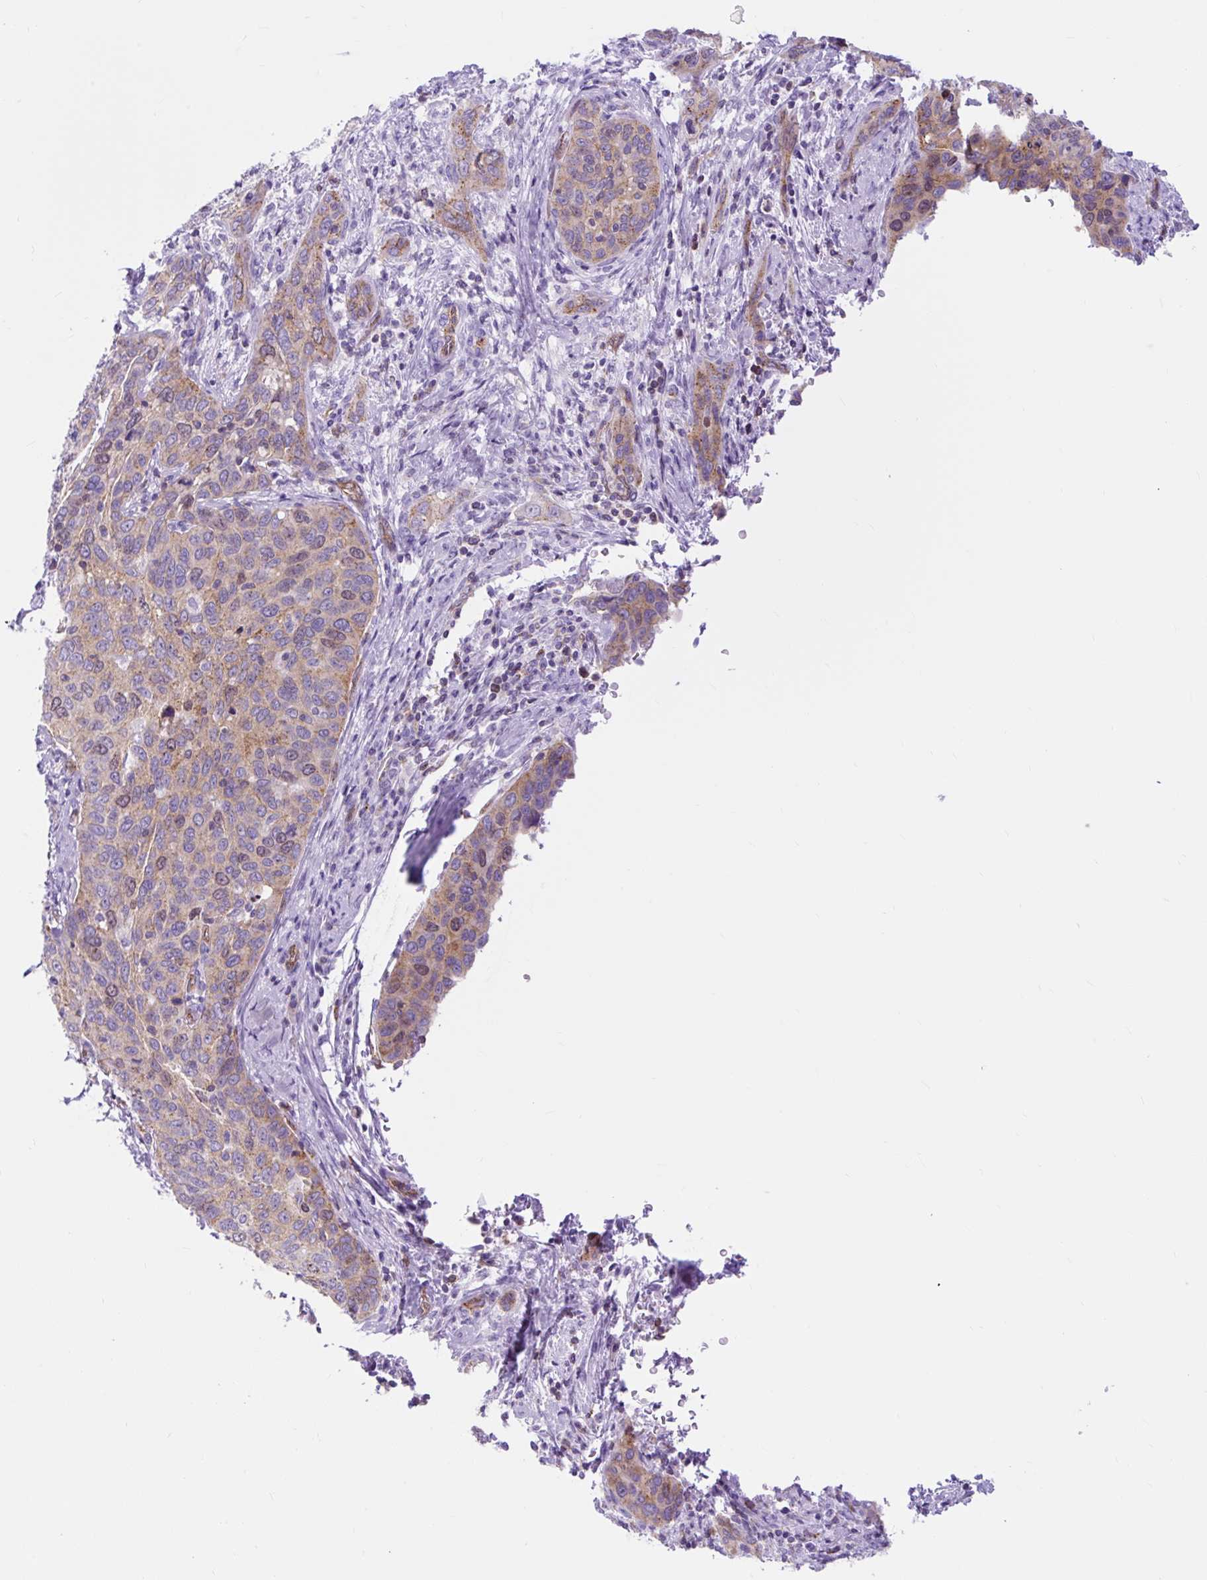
{"staining": {"intensity": "weak", "quantity": "25%-75%", "location": "cytoplasmic/membranous"}, "tissue": "cervical cancer", "cell_type": "Tumor cells", "image_type": "cancer", "snomed": [{"axis": "morphology", "description": "Squamous cell carcinoma, NOS"}, {"axis": "topography", "description": "Cervix"}], "caption": "Cervical cancer (squamous cell carcinoma) tissue exhibits weak cytoplasmic/membranous expression in about 25%-75% of tumor cells (DAB IHC with brightfield microscopy, high magnification).", "gene": "HIP1R", "patient": {"sex": "female", "age": 60}}